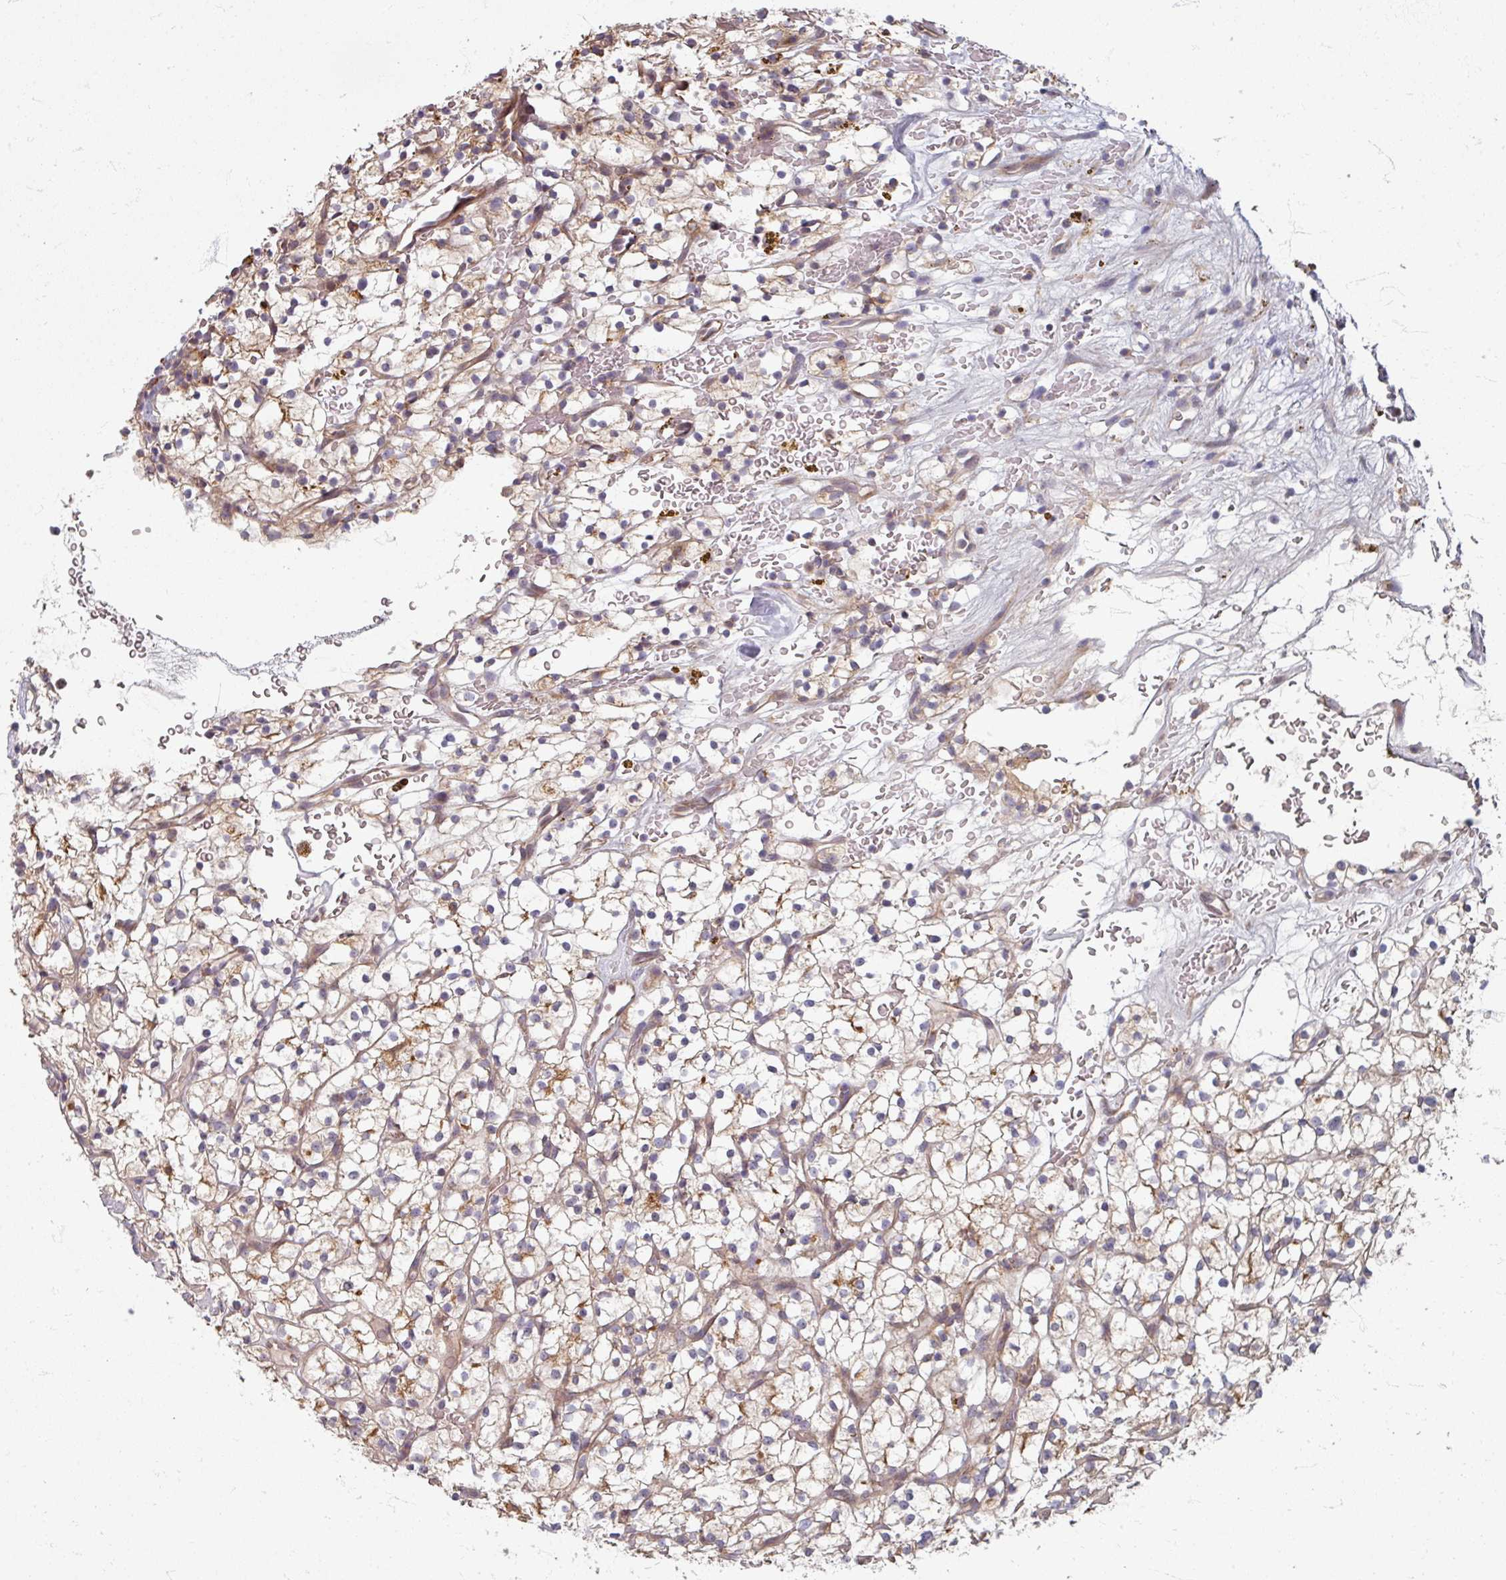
{"staining": {"intensity": "moderate", "quantity": "25%-75%", "location": "cytoplasmic/membranous"}, "tissue": "renal cancer", "cell_type": "Tumor cells", "image_type": "cancer", "snomed": [{"axis": "morphology", "description": "Adenocarcinoma, NOS"}, {"axis": "topography", "description": "Kidney"}], "caption": "Immunohistochemical staining of renal adenocarcinoma displays medium levels of moderate cytoplasmic/membranous positivity in approximately 25%-75% of tumor cells.", "gene": "STAM", "patient": {"sex": "female", "age": 64}}